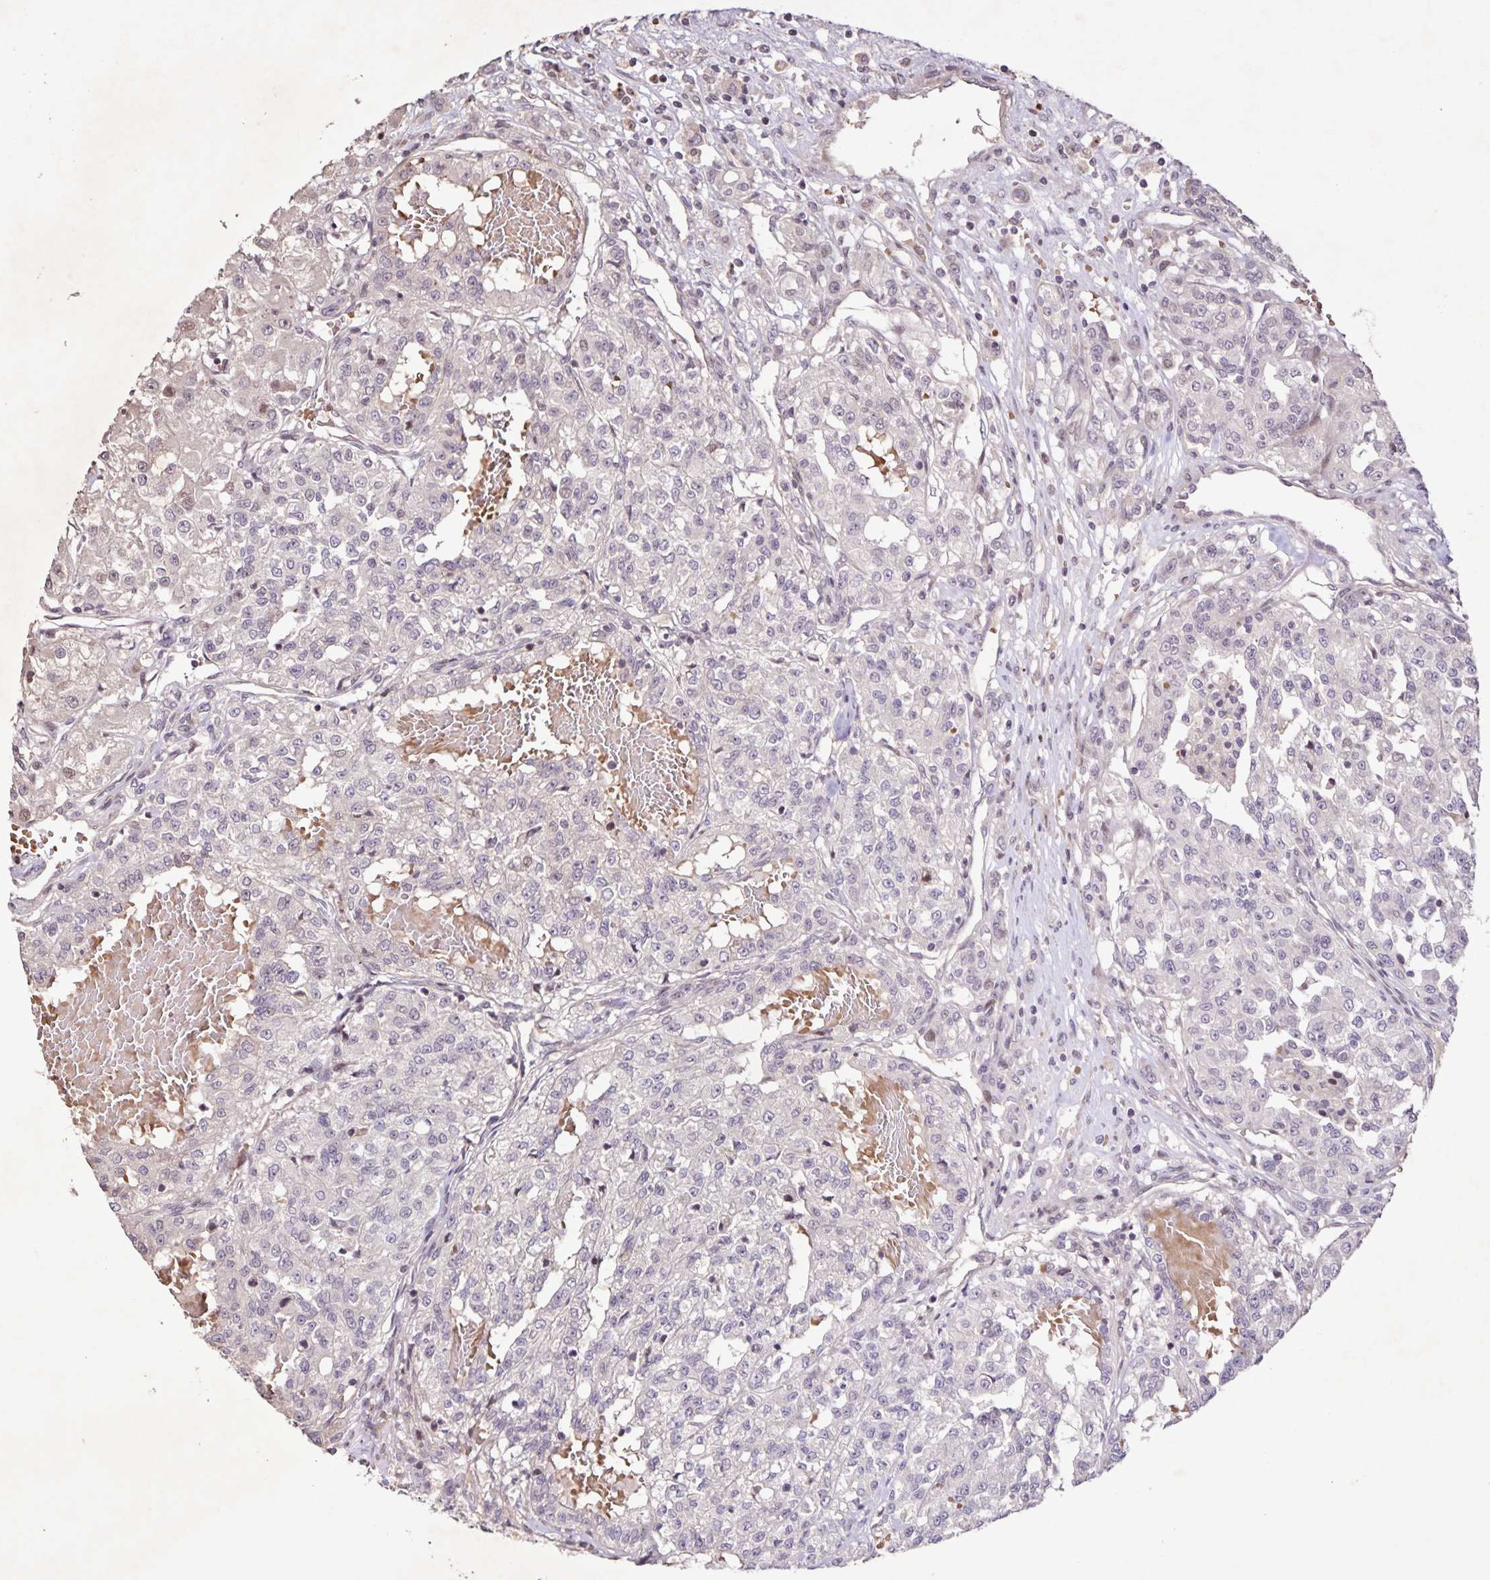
{"staining": {"intensity": "negative", "quantity": "none", "location": "none"}, "tissue": "renal cancer", "cell_type": "Tumor cells", "image_type": "cancer", "snomed": [{"axis": "morphology", "description": "Adenocarcinoma, NOS"}, {"axis": "topography", "description": "Kidney"}], "caption": "Immunohistochemistry photomicrograph of renal adenocarcinoma stained for a protein (brown), which exhibits no positivity in tumor cells.", "gene": "GDF2", "patient": {"sex": "female", "age": 63}}